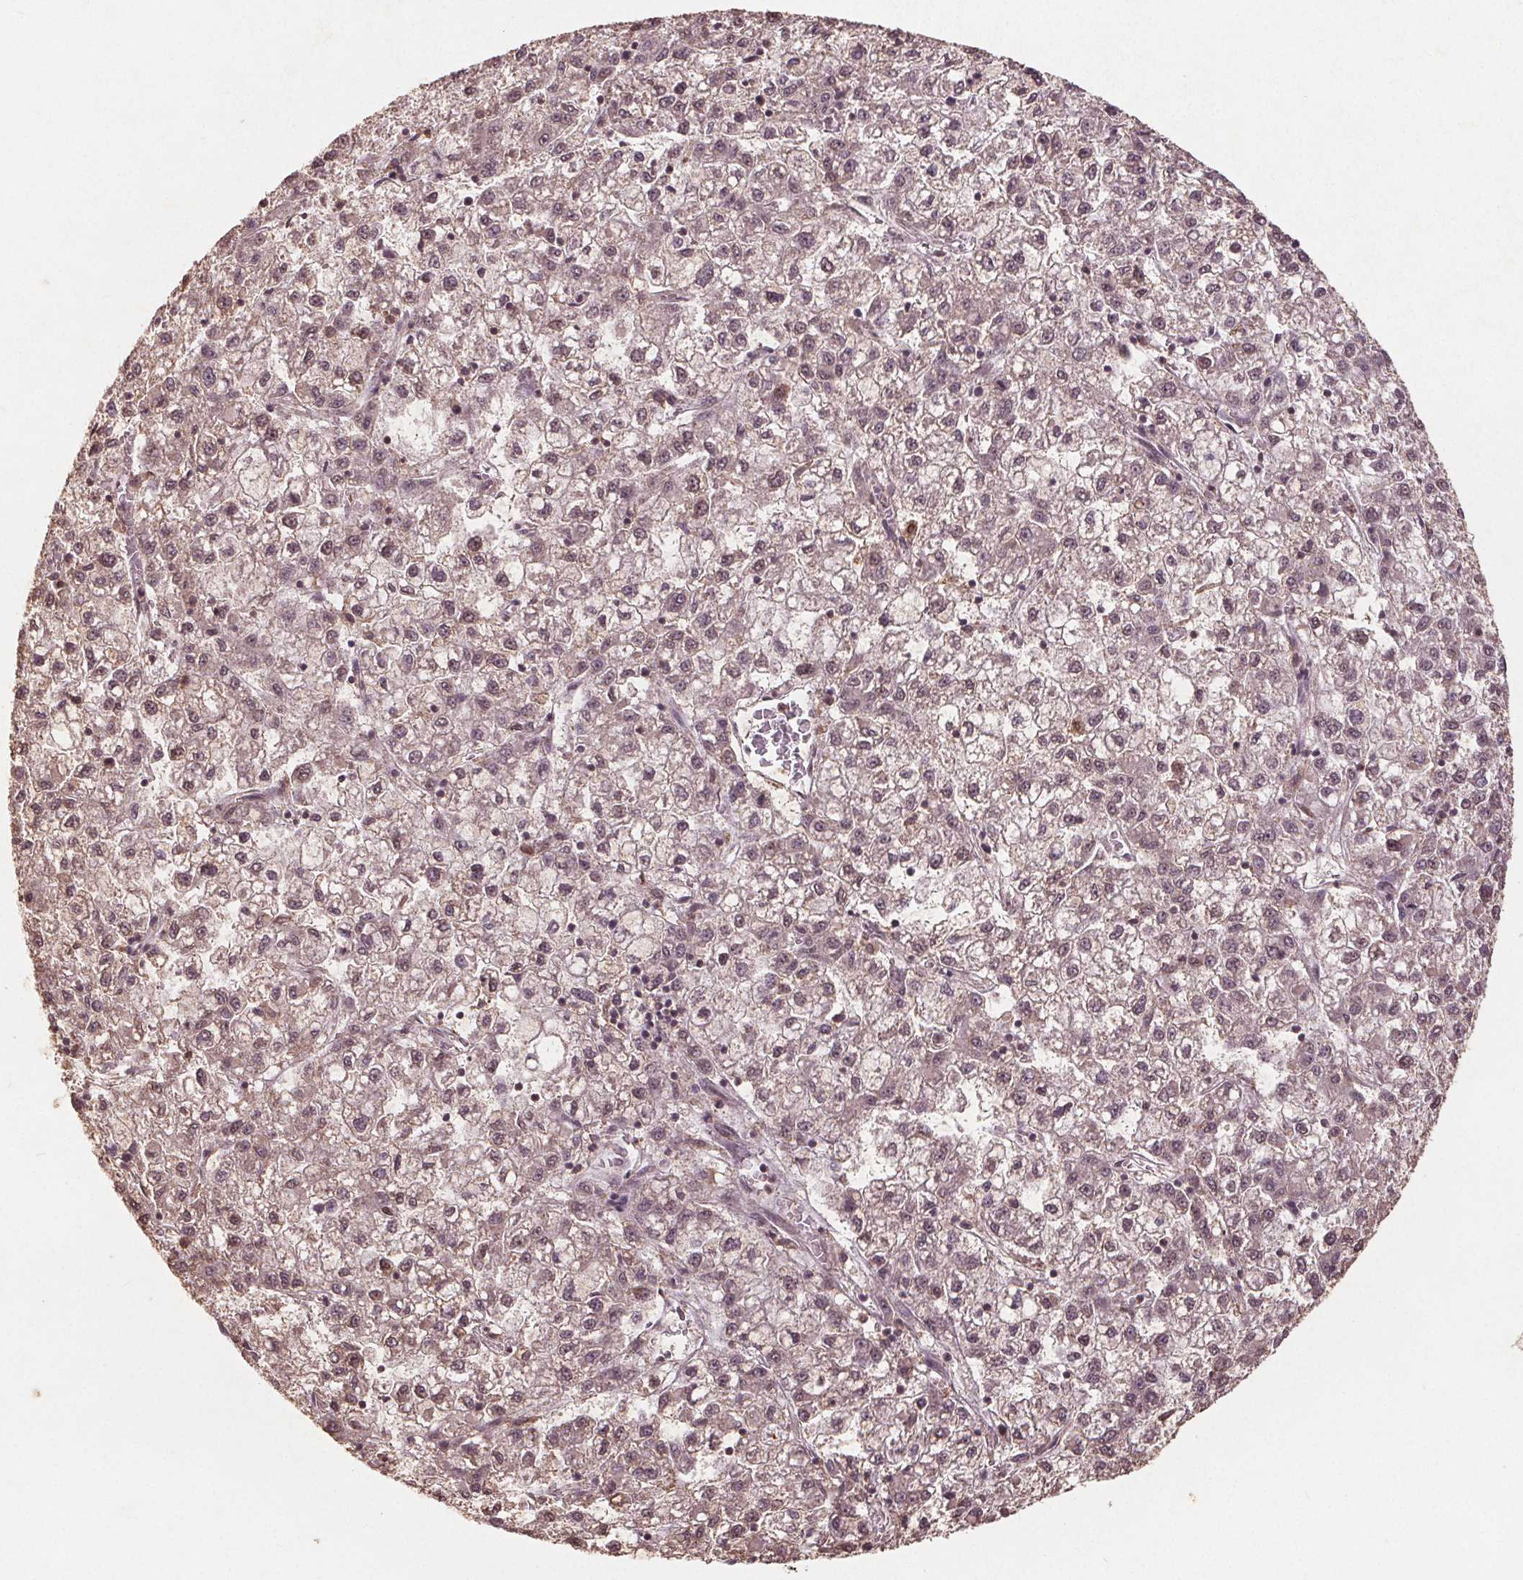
{"staining": {"intensity": "weak", "quantity": "25%-75%", "location": "nuclear"}, "tissue": "liver cancer", "cell_type": "Tumor cells", "image_type": "cancer", "snomed": [{"axis": "morphology", "description": "Carcinoma, Hepatocellular, NOS"}, {"axis": "topography", "description": "Liver"}], "caption": "IHC image of neoplastic tissue: hepatocellular carcinoma (liver) stained using immunohistochemistry (IHC) exhibits low levels of weak protein expression localized specifically in the nuclear of tumor cells, appearing as a nuclear brown color.", "gene": "DSG3", "patient": {"sex": "male", "age": 40}}